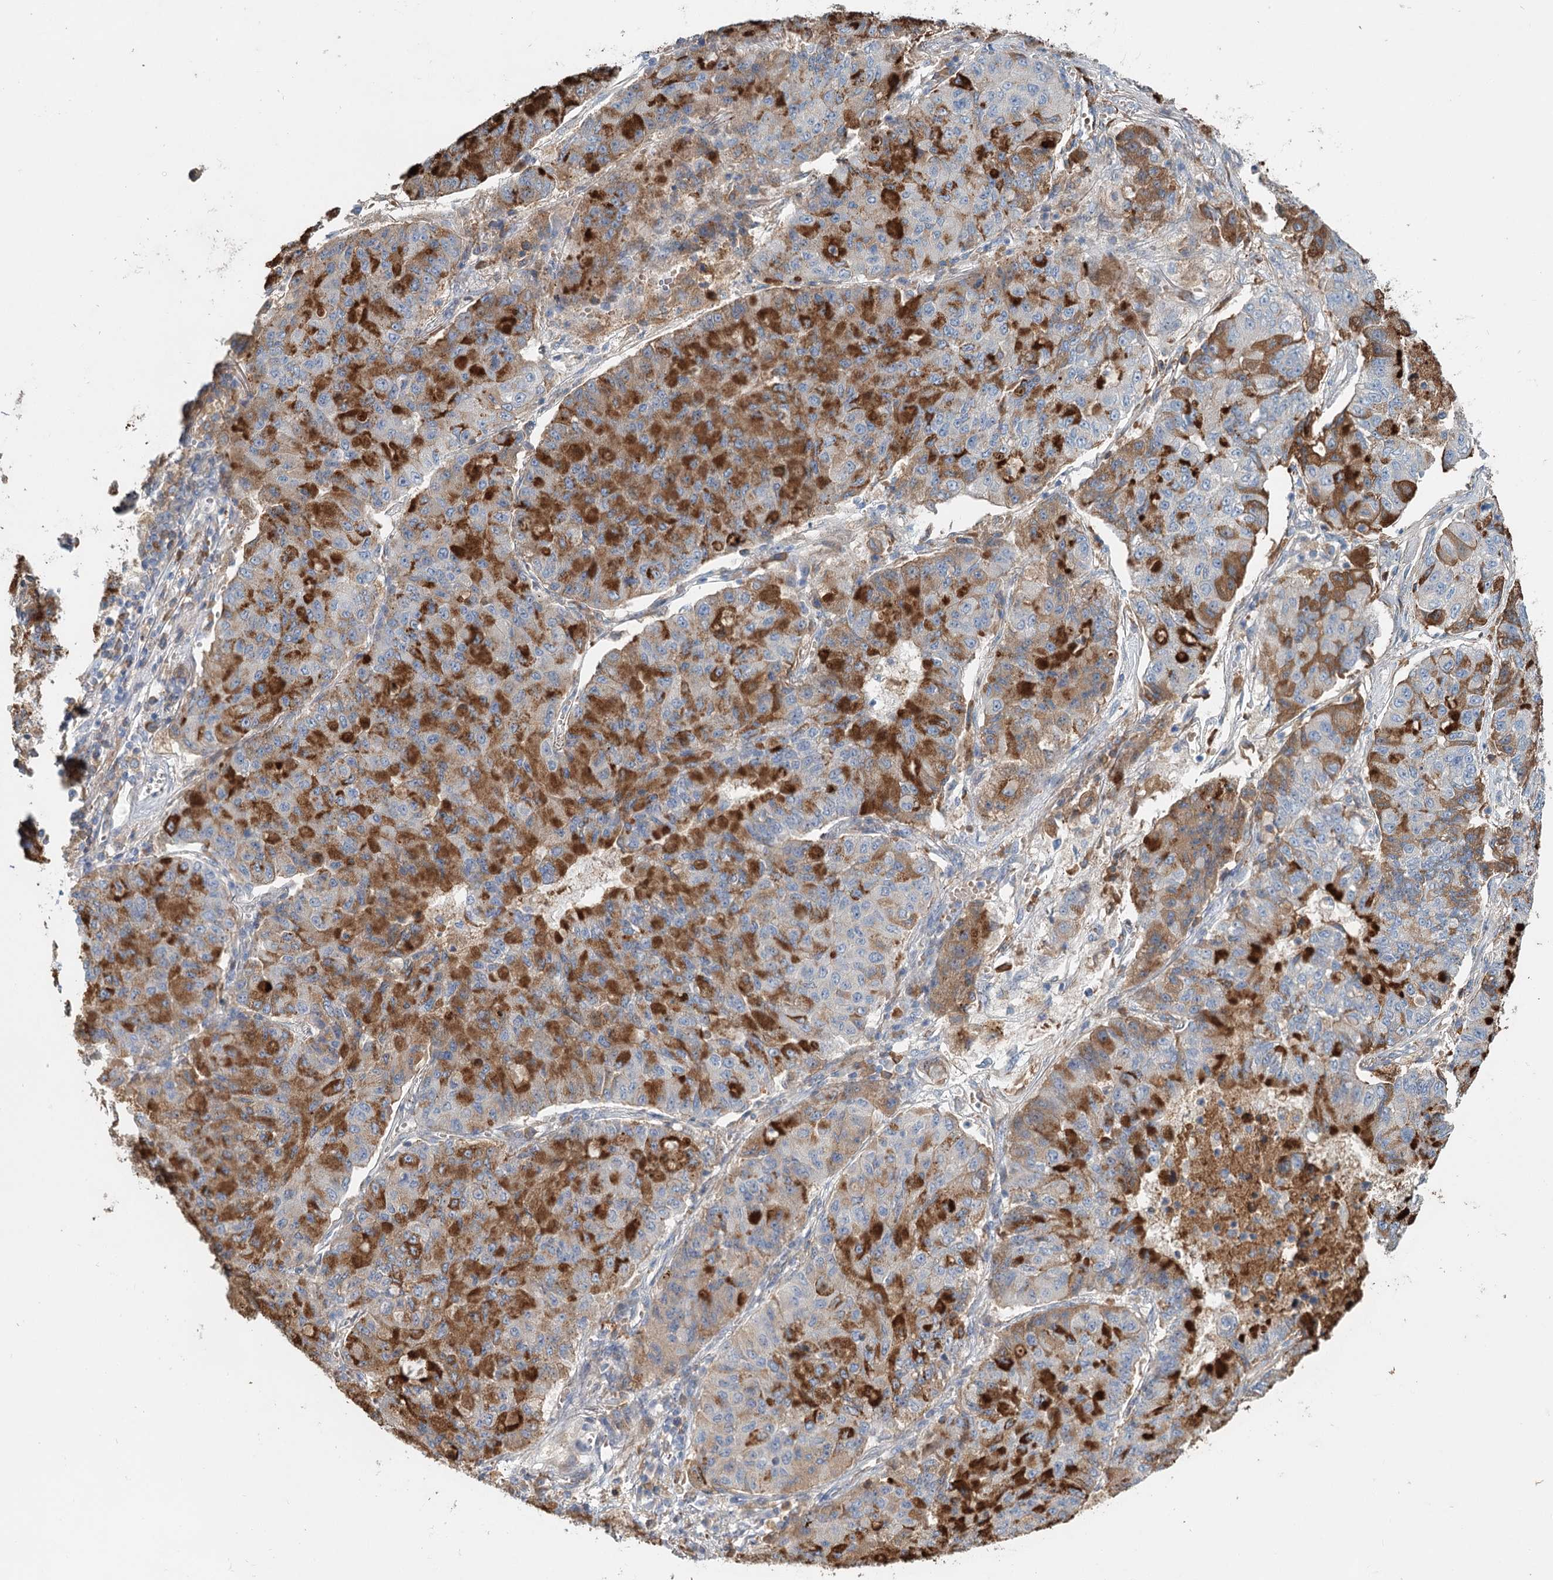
{"staining": {"intensity": "moderate", "quantity": ">75%", "location": "cytoplasmic/membranous"}, "tissue": "lung cancer", "cell_type": "Tumor cells", "image_type": "cancer", "snomed": [{"axis": "morphology", "description": "Squamous cell carcinoma, NOS"}, {"axis": "topography", "description": "Lung"}], "caption": "Brown immunohistochemical staining in human lung cancer (squamous cell carcinoma) shows moderate cytoplasmic/membranous staining in approximately >75% of tumor cells. (DAB (3,3'-diaminobenzidine) IHC, brown staining for protein, blue staining for nuclei).", "gene": "ALKBH8", "patient": {"sex": "male", "age": 74}}